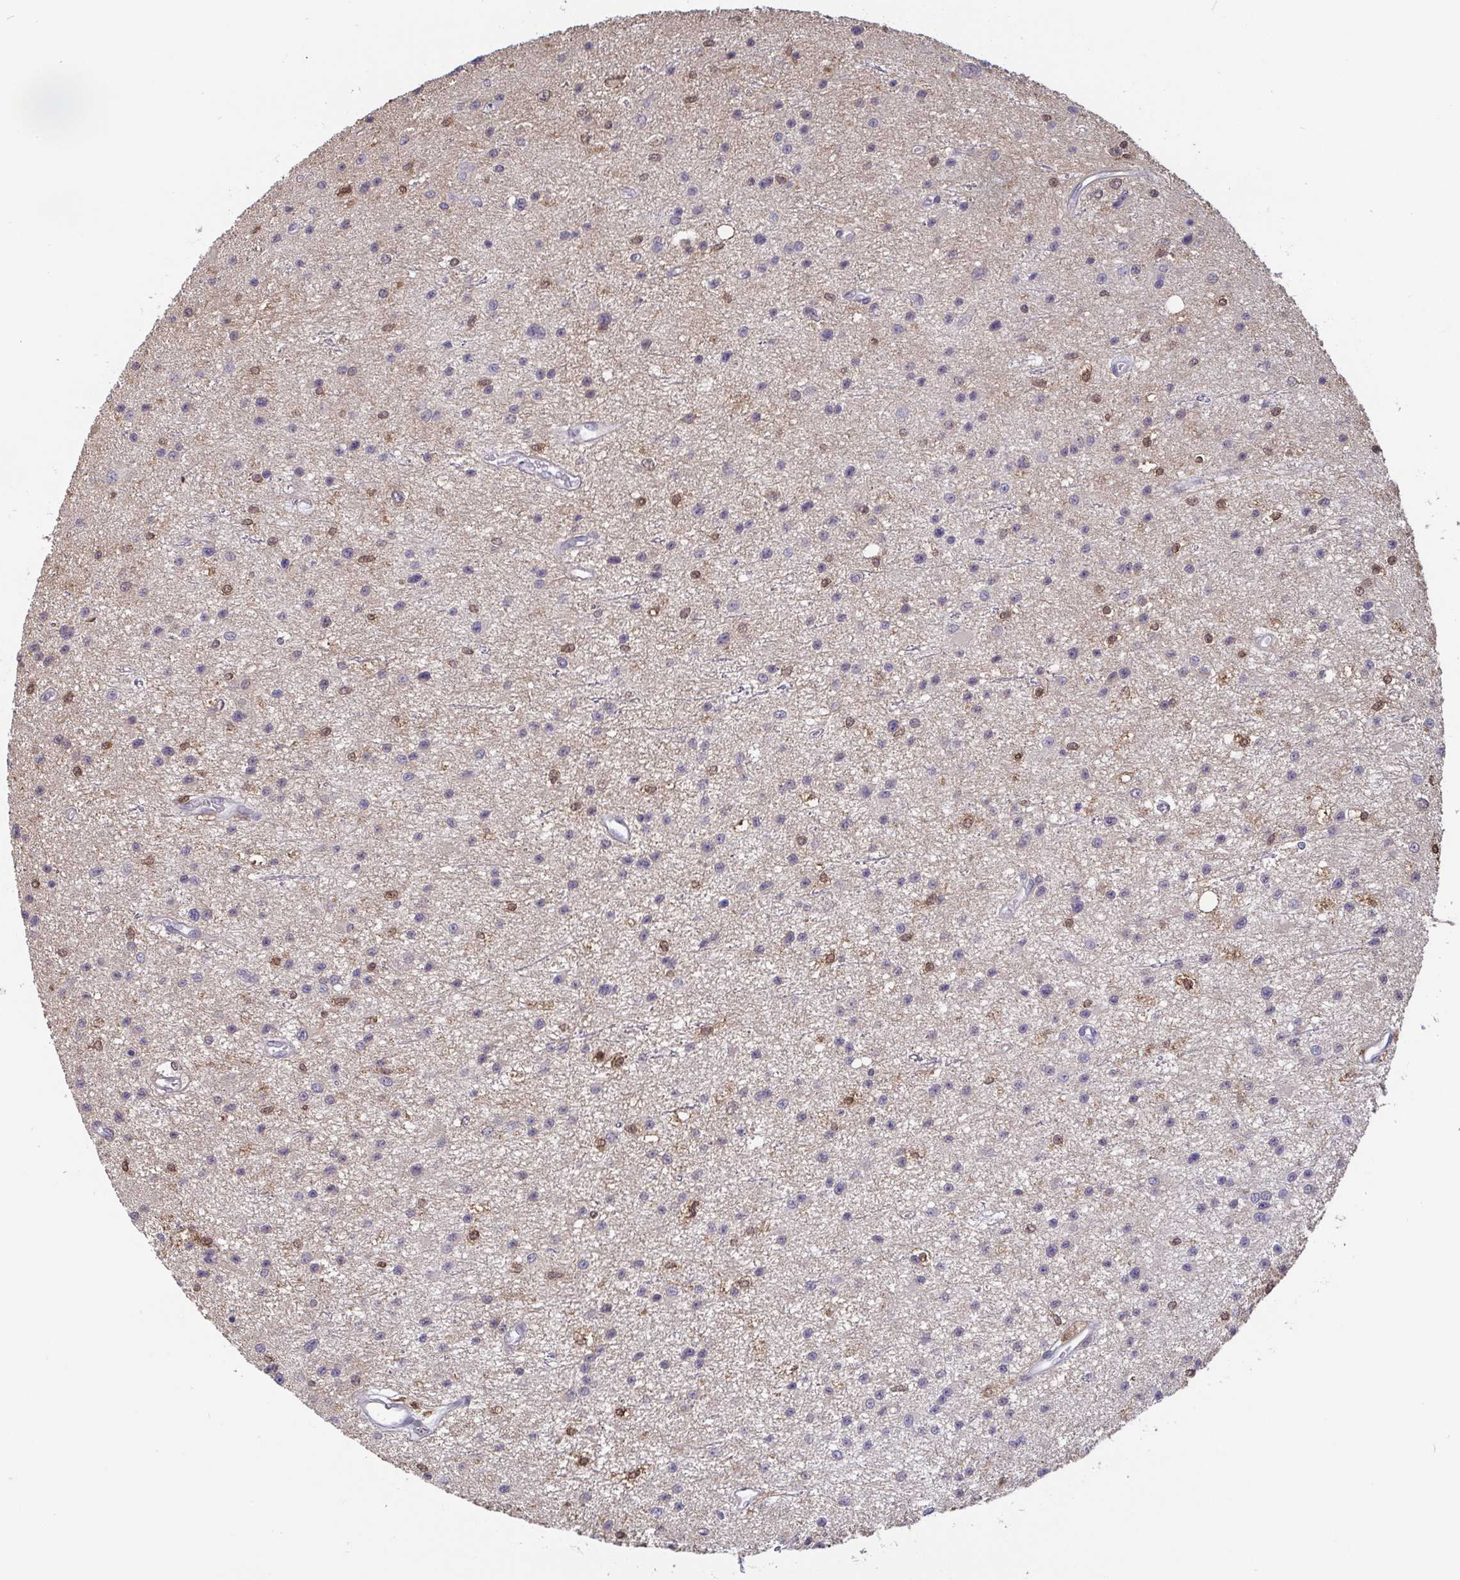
{"staining": {"intensity": "moderate", "quantity": "<25%", "location": "cytoplasmic/membranous"}, "tissue": "glioma", "cell_type": "Tumor cells", "image_type": "cancer", "snomed": [{"axis": "morphology", "description": "Glioma, malignant, Low grade"}, {"axis": "topography", "description": "Brain"}], "caption": "Glioma tissue exhibits moderate cytoplasmic/membranous staining in approximately <25% of tumor cells, visualized by immunohistochemistry. The staining was performed using DAB (3,3'-diaminobenzidine) to visualize the protein expression in brown, while the nuclei were stained in blue with hematoxylin (Magnification: 20x).", "gene": "IDH1", "patient": {"sex": "male", "age": 43}}